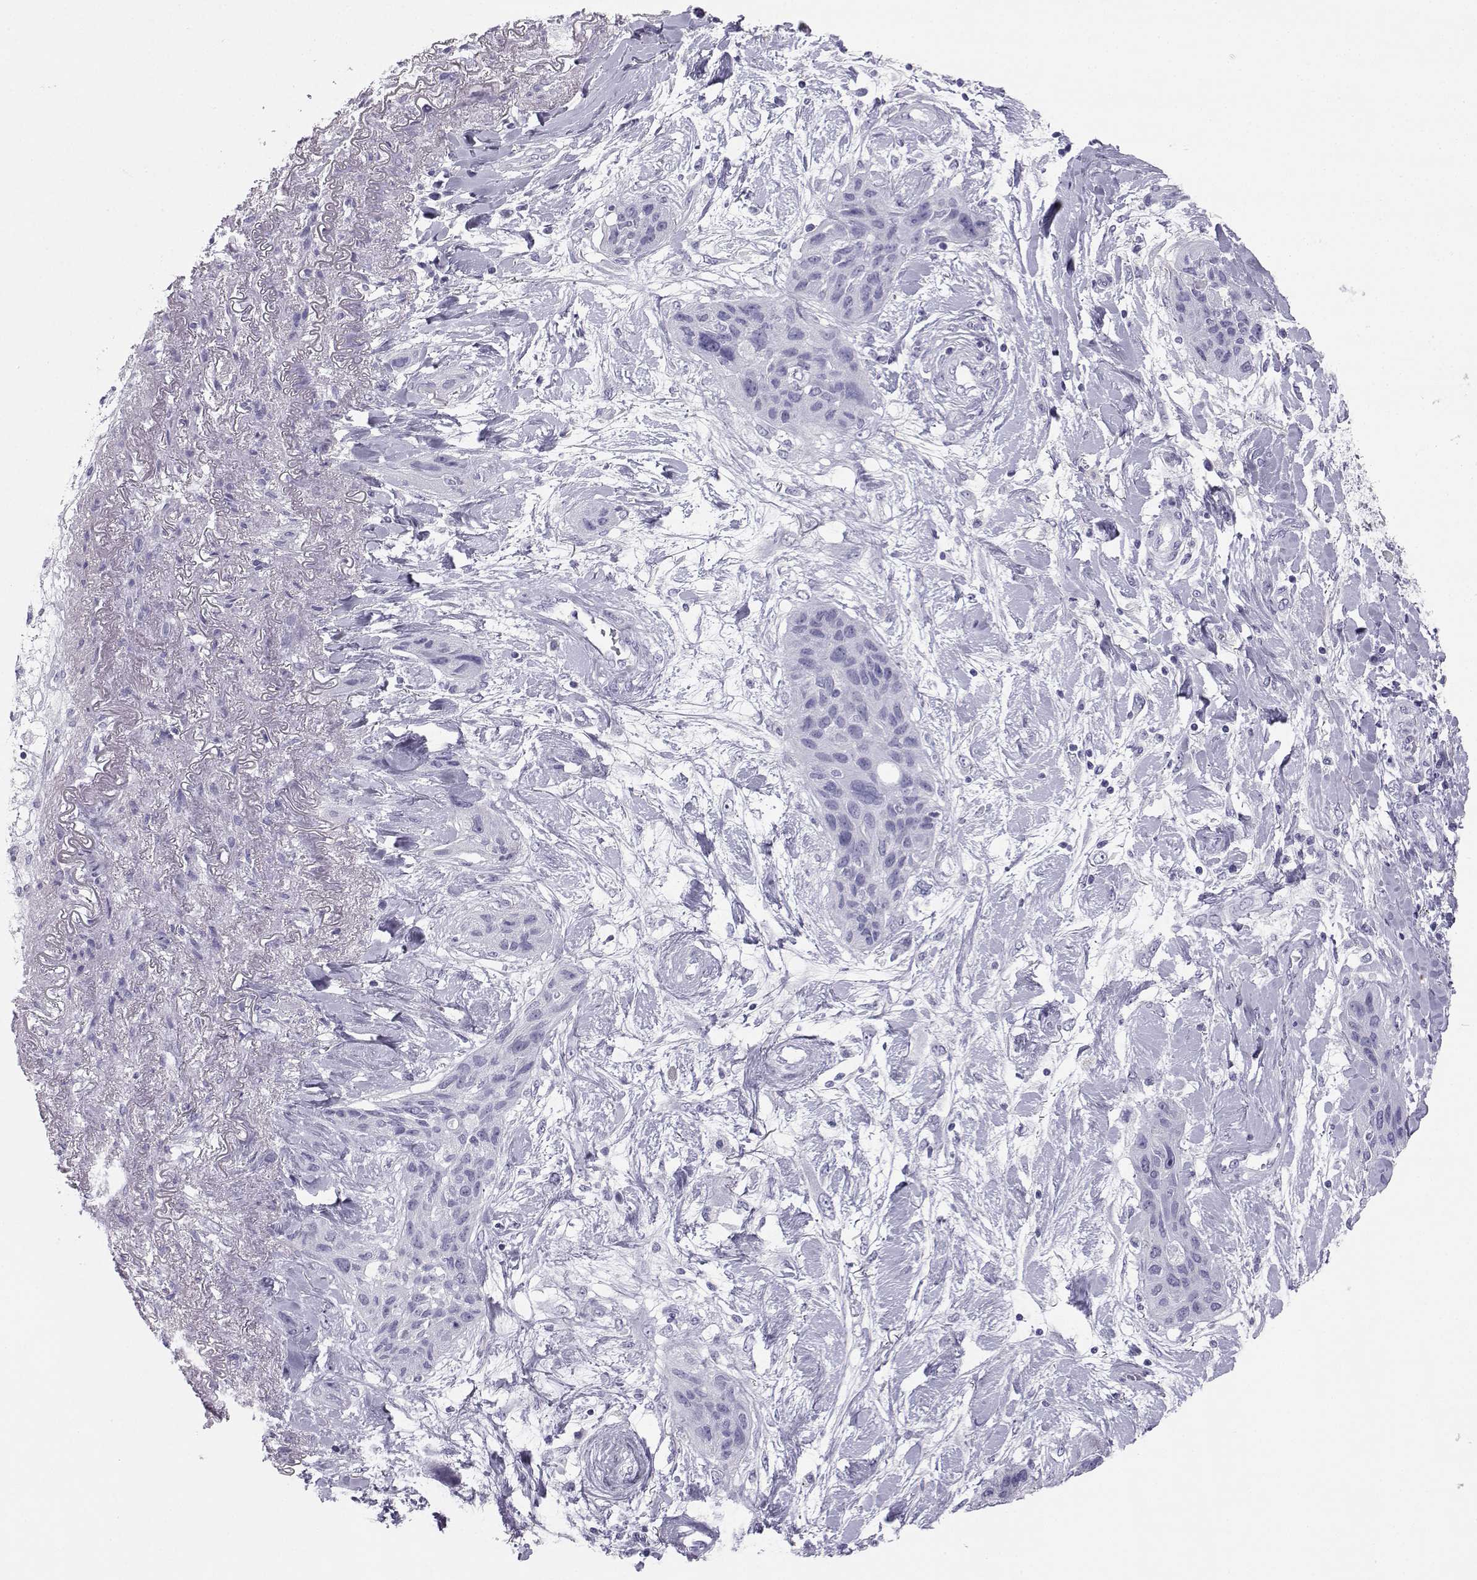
{"staining": {"intensity": "negative", "quantity": "none", "location": "none"}, "tissue": "lung cancer", "cell_type": "Tumor cells", "image_type": "cancer", "snomed": [{"axis": "morphology", "description": "Squamous cell carcinoma, NOS"}, {"axis": "topography", "description": "Lung"}], "caption": "Immunohistochemistry micrograph of human squamous cell carcinoma (lung) stained for a protein (brown), which shows no positivity in tumor cells.", "gene": "SST", "patient": {"sex": "female", "age": 70}}